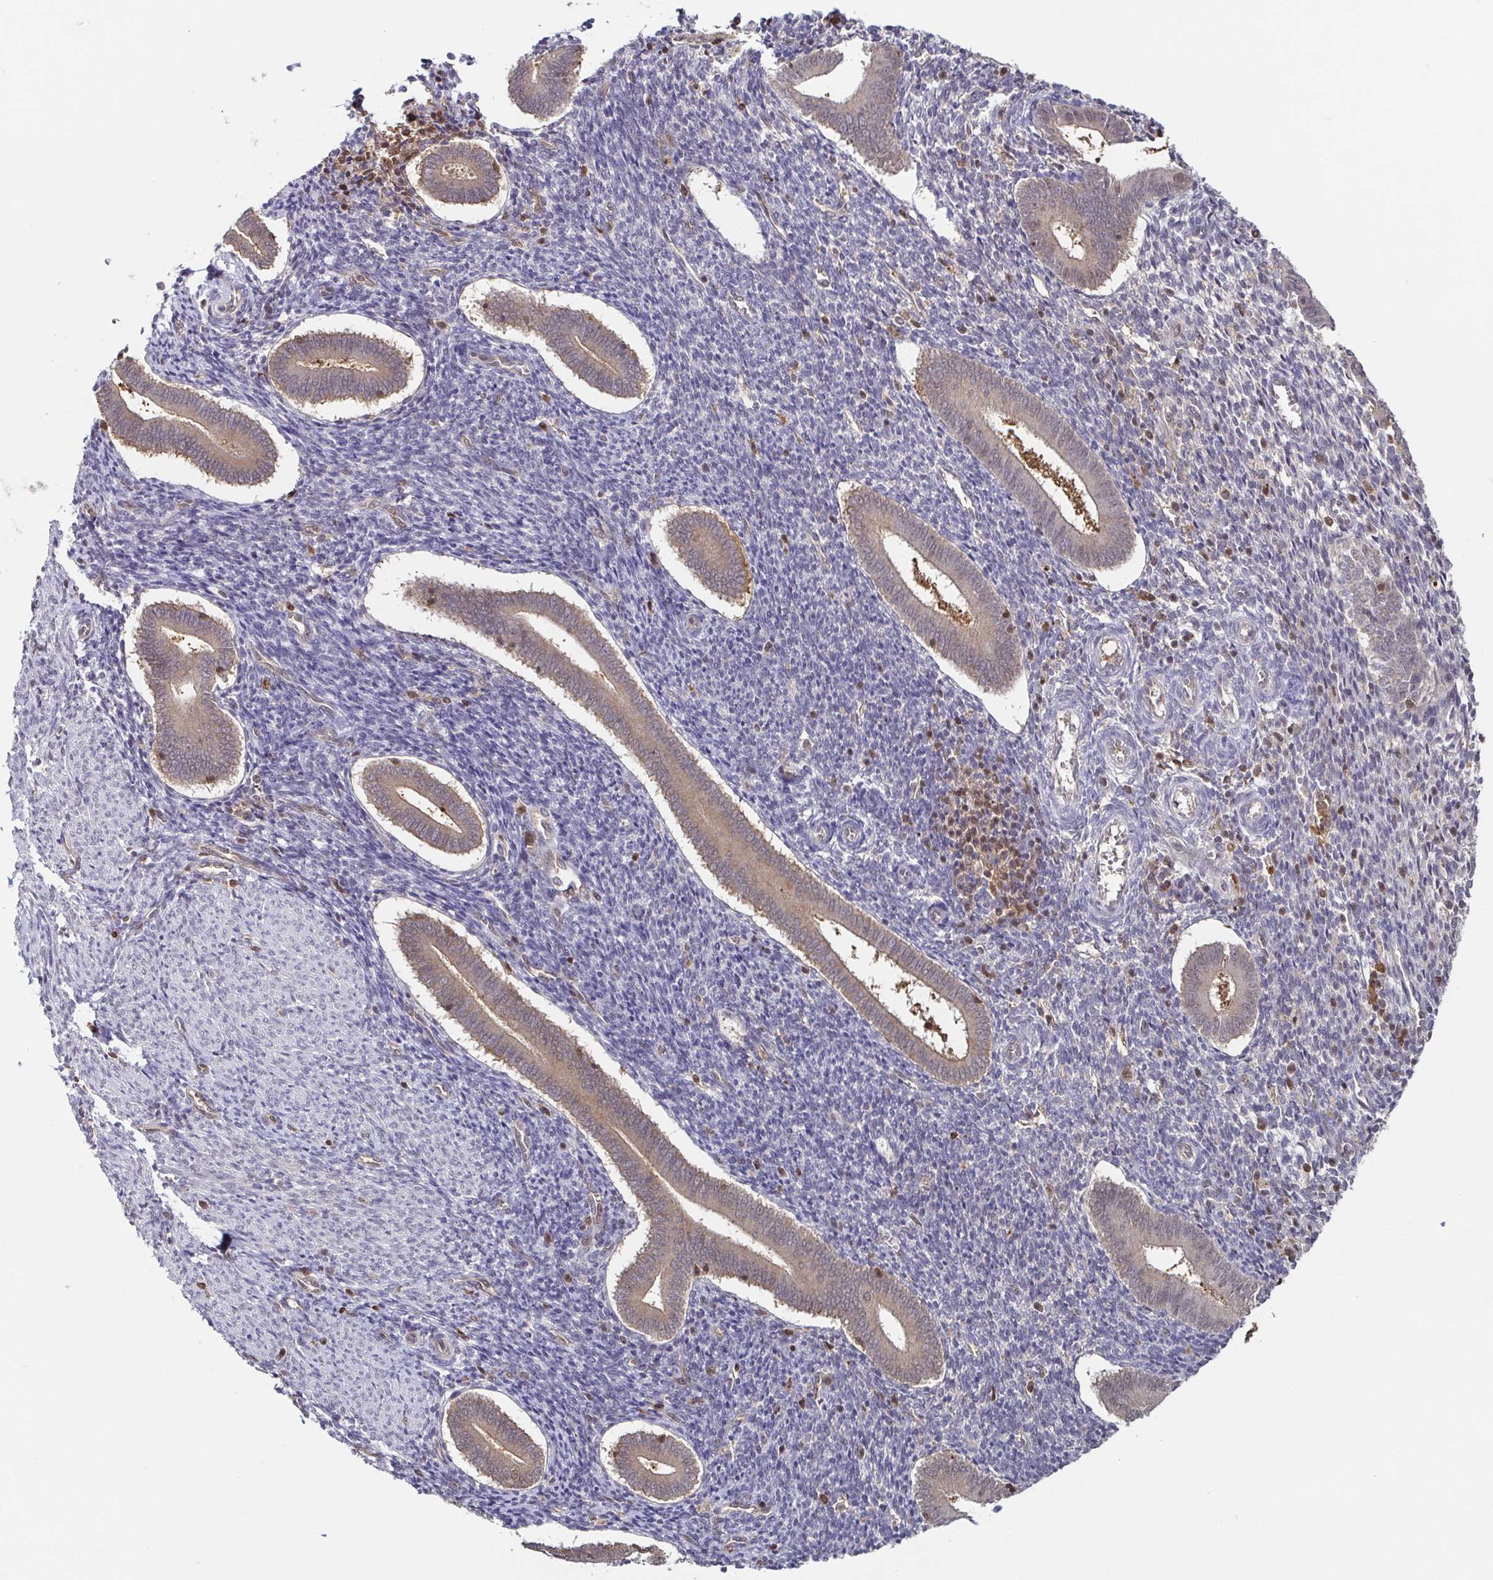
{"staining": {"intensity": "weak", "quantity": "<25%", "location": "nuclear"}, "tissue": "endometrium", "cell_type": "Cells in endometrial stroma", "image_type": "normal", "snomed": [{"axis": "morphology", "description": "Normal tissue, NOS"}, {"axis": "topography", "description": "Endometrium"}], "caption": "Histopathology image shows no significant protein positivity in cells in endometrial stroma of unremarkable endometrium.", "gene": "PSMB9", "patient": {"sex": "female", "age": 25}}